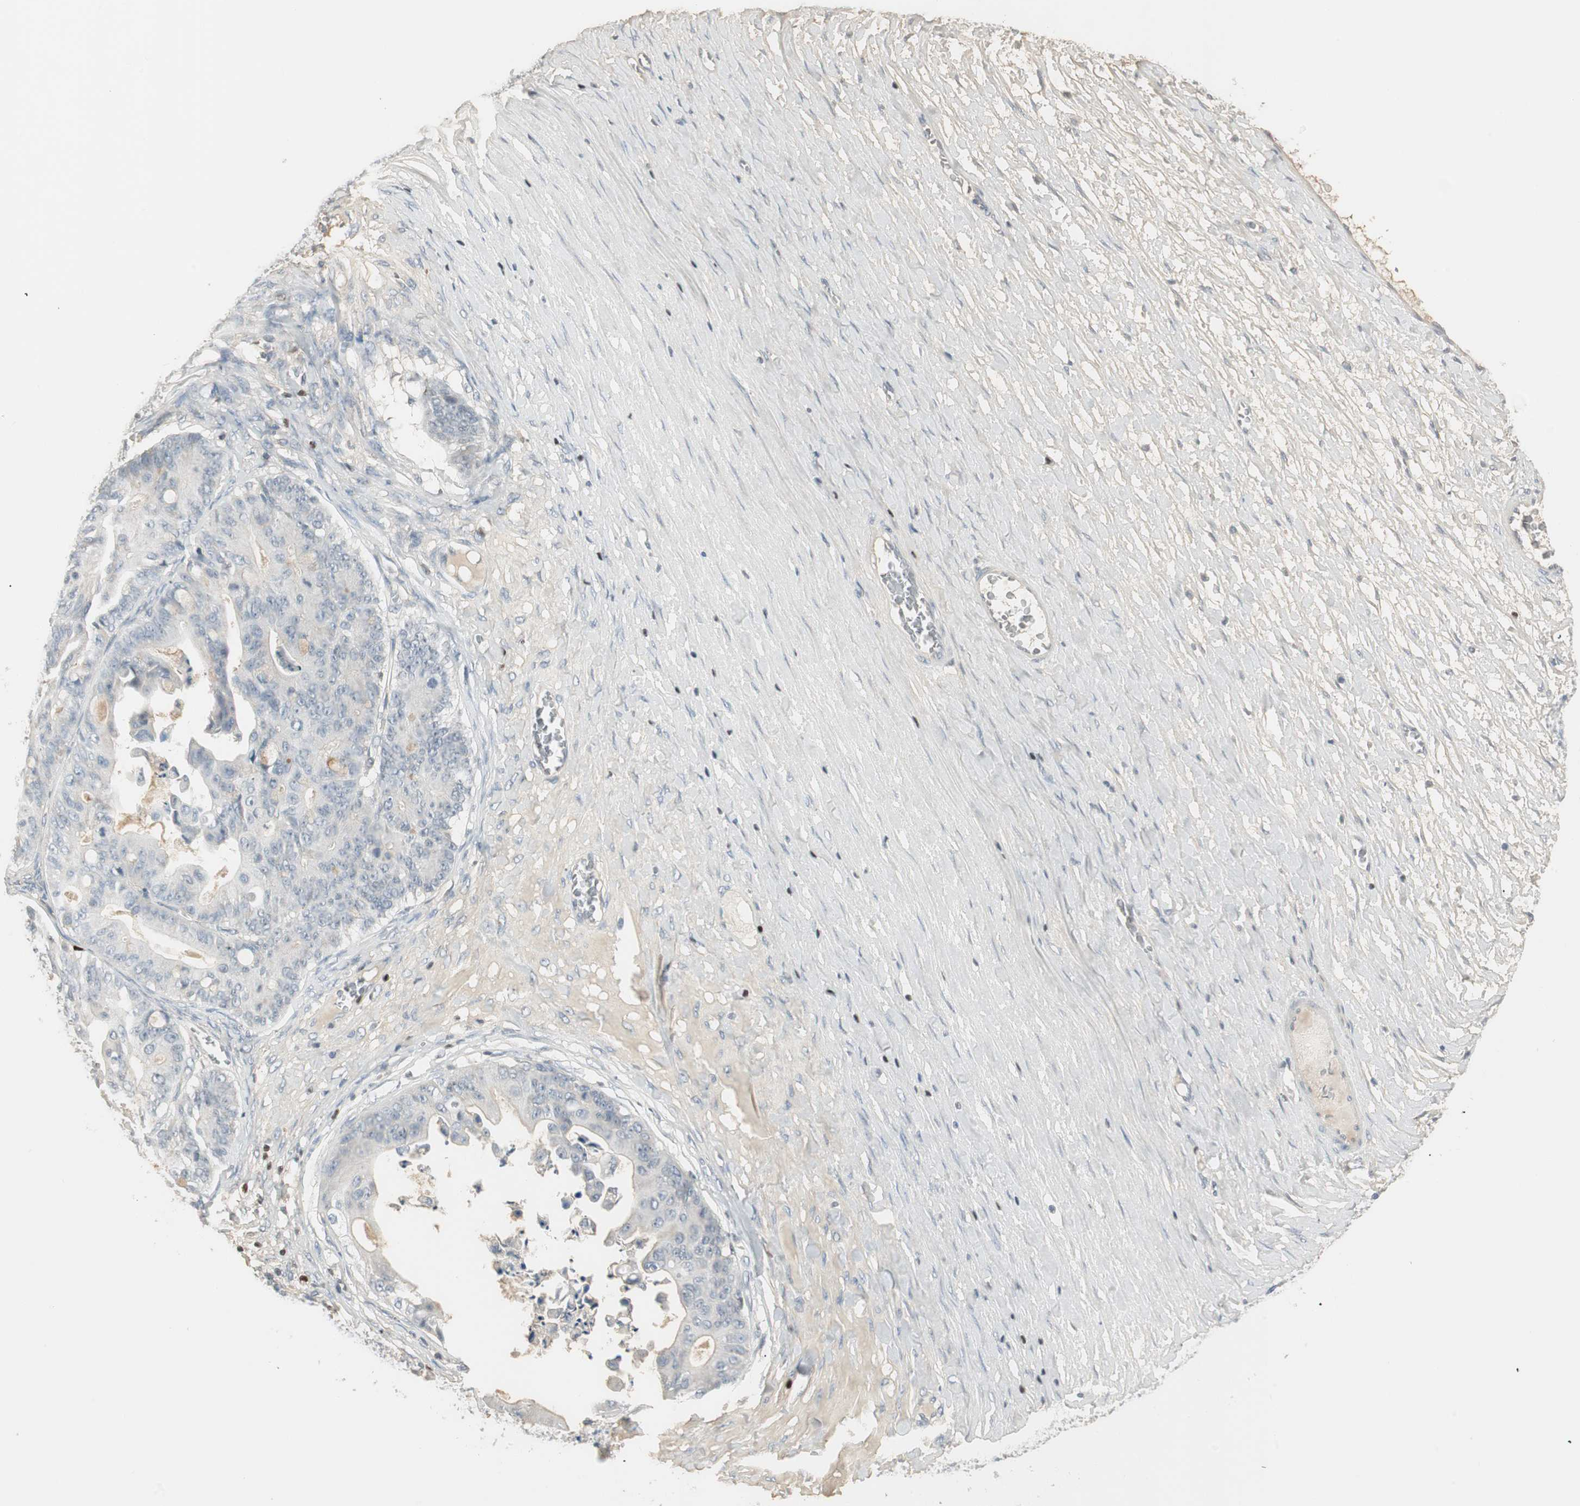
{"staining": {"intensity": "weak", "quantity": "<25%", "location": "cytoplasmic/membranous"}, "tissue": "ovarian cancer", "cell_type": "Tumor cells", "image_type": "cancer", "snomed": [{"axis": "morphology", "description": "Cystadenocarcinoma, mucinous, NOS"}, {"axis": "topography", "description": "Ovary"}], "caption": "This micrograph is of ovarian cancer (mucinous cystadenocarcinoma) stained with immunohistochemistry (IHC) to label a protein in brown with the nuclei are counter-stained blue. There is no positivity in tumor cells.", "gene": "RUNX2", "patient": {"sex": "female", "age": 37}}